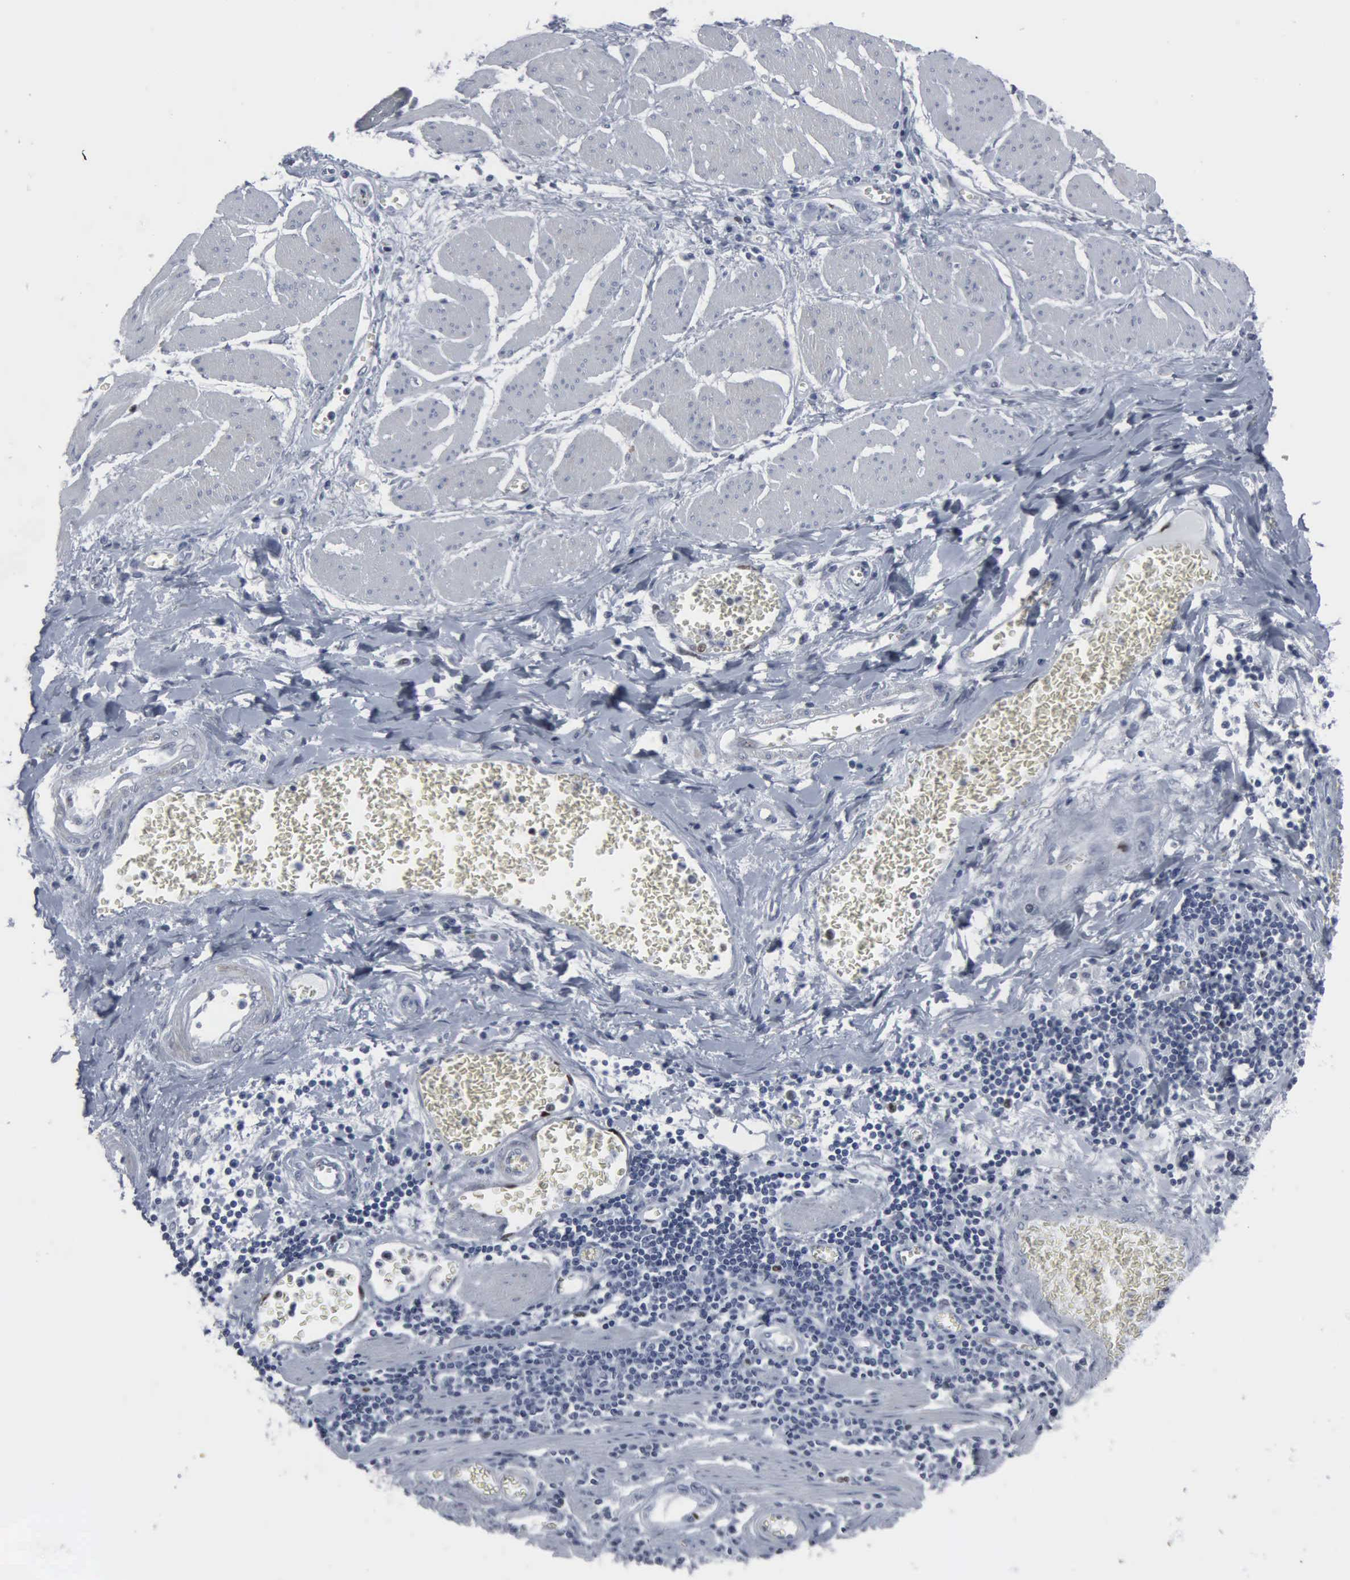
{"staining": {"intensity": "negative", "quantity": "none", "location": "none"}, "tissue": "stomach cancer", "cell_type": "Tumor cells", "image_type": "cancer", "snomed": [{"axis": "morphology", "description": "Adenocarcinoma, NOS"}, {"axis": "topography", "description": "Stomach"}], "caption": "High power microscopy image of an IHC histopathology image of stomach adenocarcinoma, revealing no significant positivity in tumor cells.", "gene": "CCND3", "patient": {"sex": "male", "age": 72}}